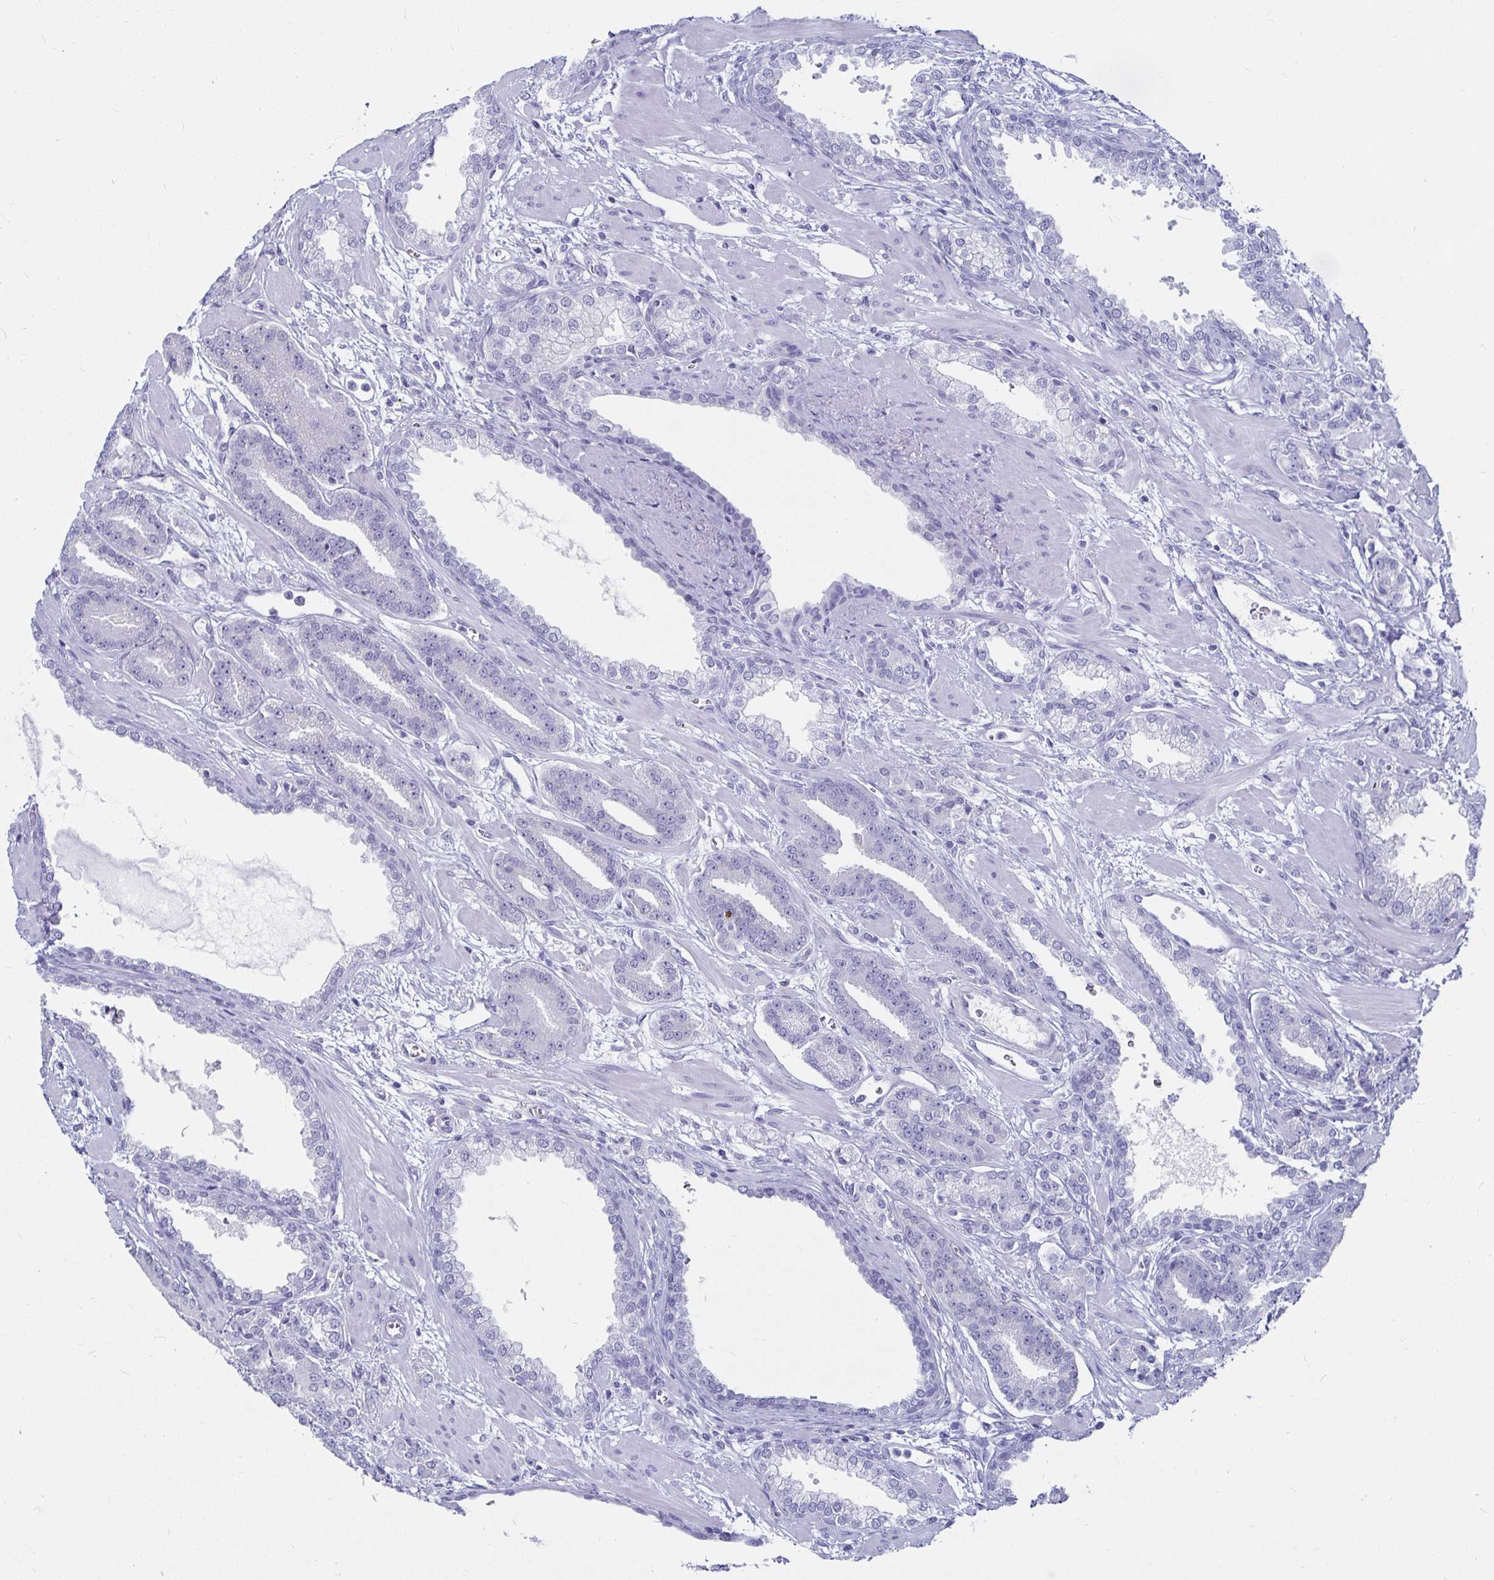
{"staining": {"intensity": "negative", "quantity": "none", "location": "none"}, "tissue": "prostate cancer", "cell_type": "Tumor cells", "image_type": "cancer", "snomed": [{"axis": "morphology", "description": "Adenocarcinoma, High grade"}, {"axis": "topography", "description": "Prostate"}], "caption": "Tumor cells show no significant protein staining in prostate cancer (high-grade adenocarcinoma). (DAB immunohistochemistry visualized using brightfield microscopy, high magnification).", "gene": "CA9", "patient": {"sex": "male", "age": 60}}